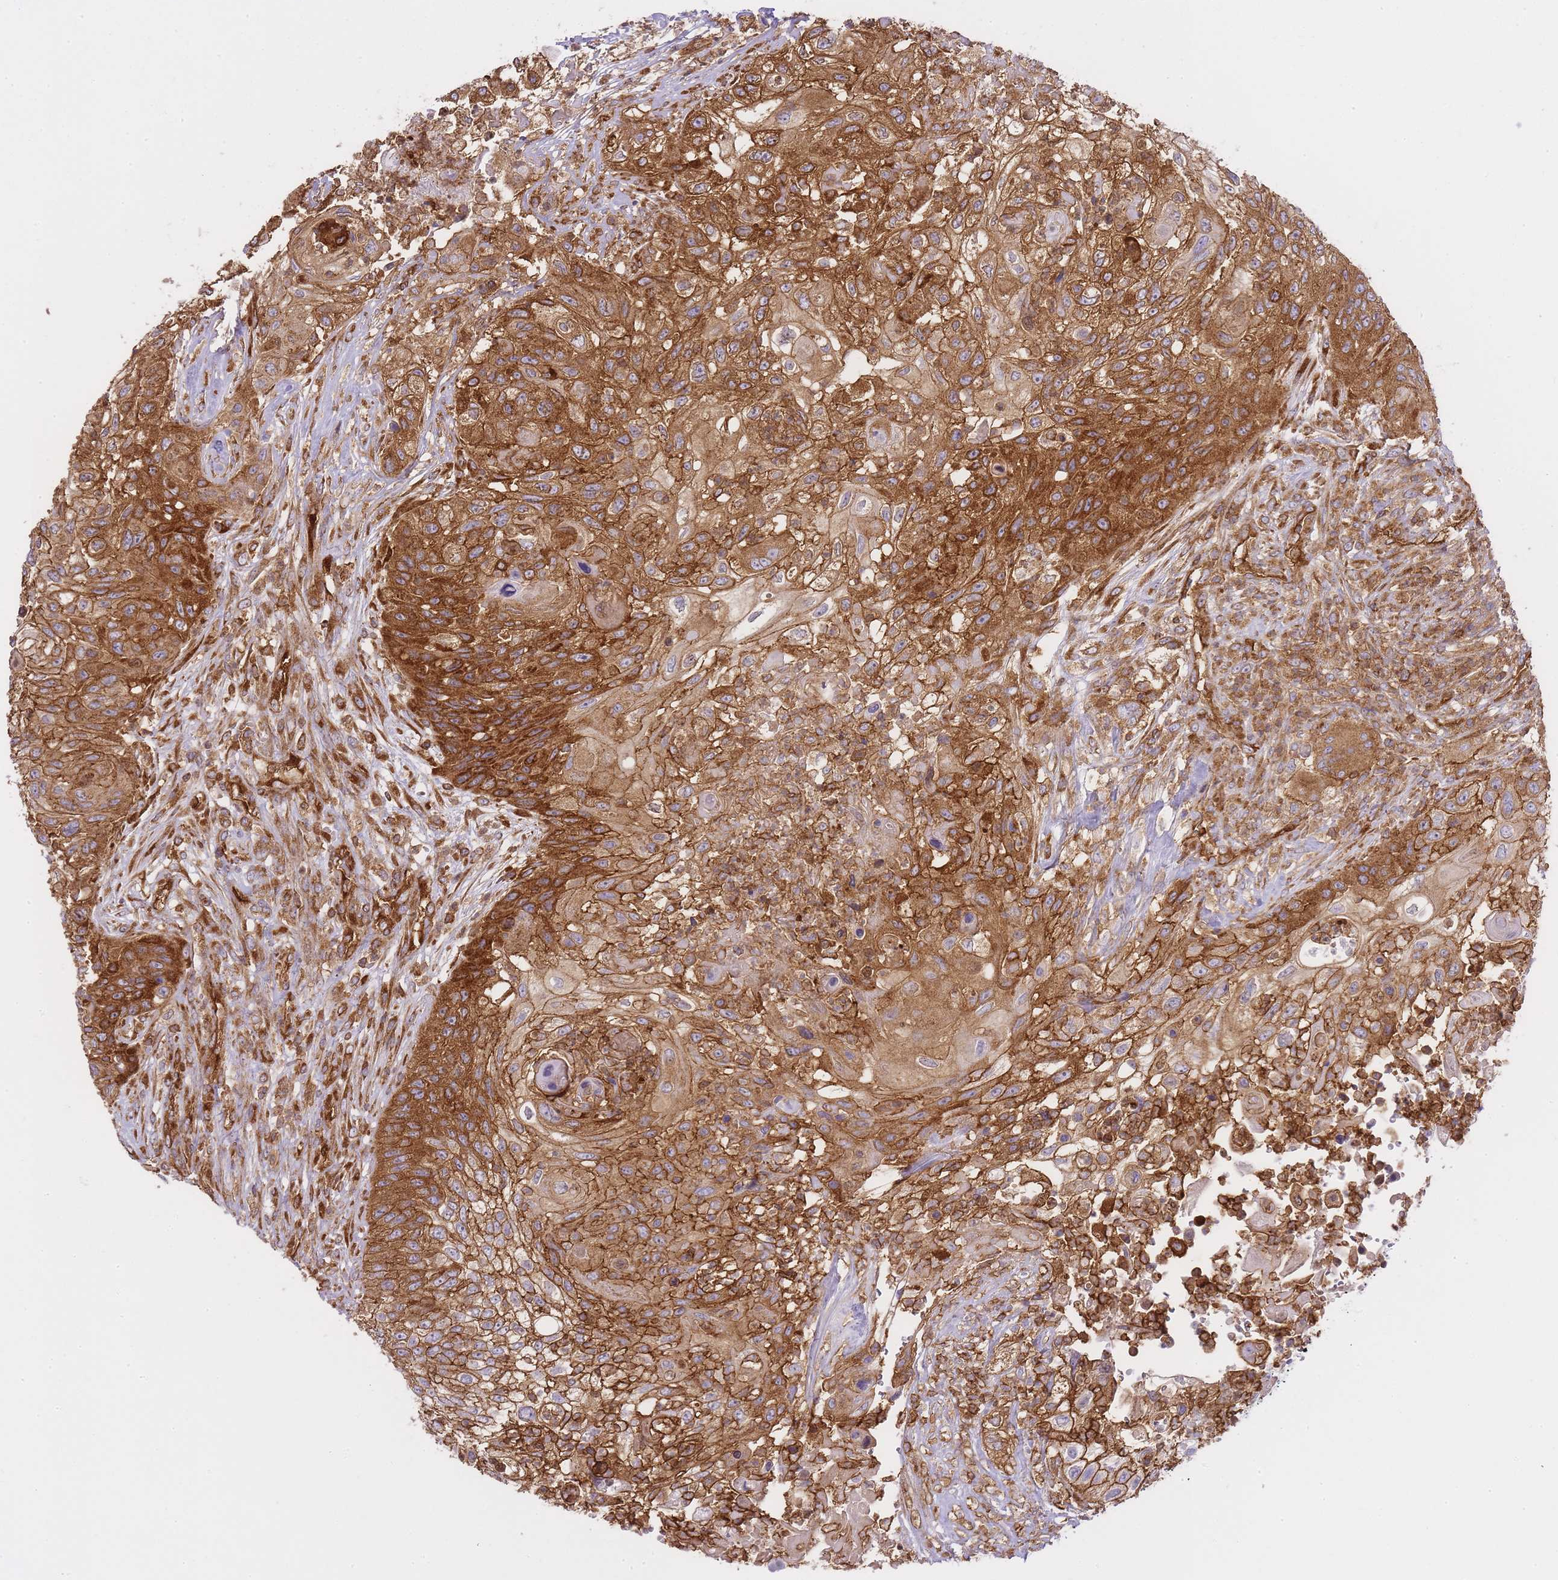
{"staining": {"intensity": "strong", "quantity": ">75%", "location": "cytoplasmic/membranous"}, "tissue": "urothelial cancer", "cell_type": "Tumor cells", "image_type": "cancer", "snomed": [{"axis": "morphology", "description": "Urothelial carcinoma, High grade"}, {"axis": "topography", "description": "Urinary bladder"}], "caption": "Immunohistochemical staining of human urothelial carcinoma (high-grade) shows high levels of strong cytoplasmic/membranous expression in about >75% of tumor cells.", "gene": "MSN", "patient": {"sex": "female", "age": 60}}